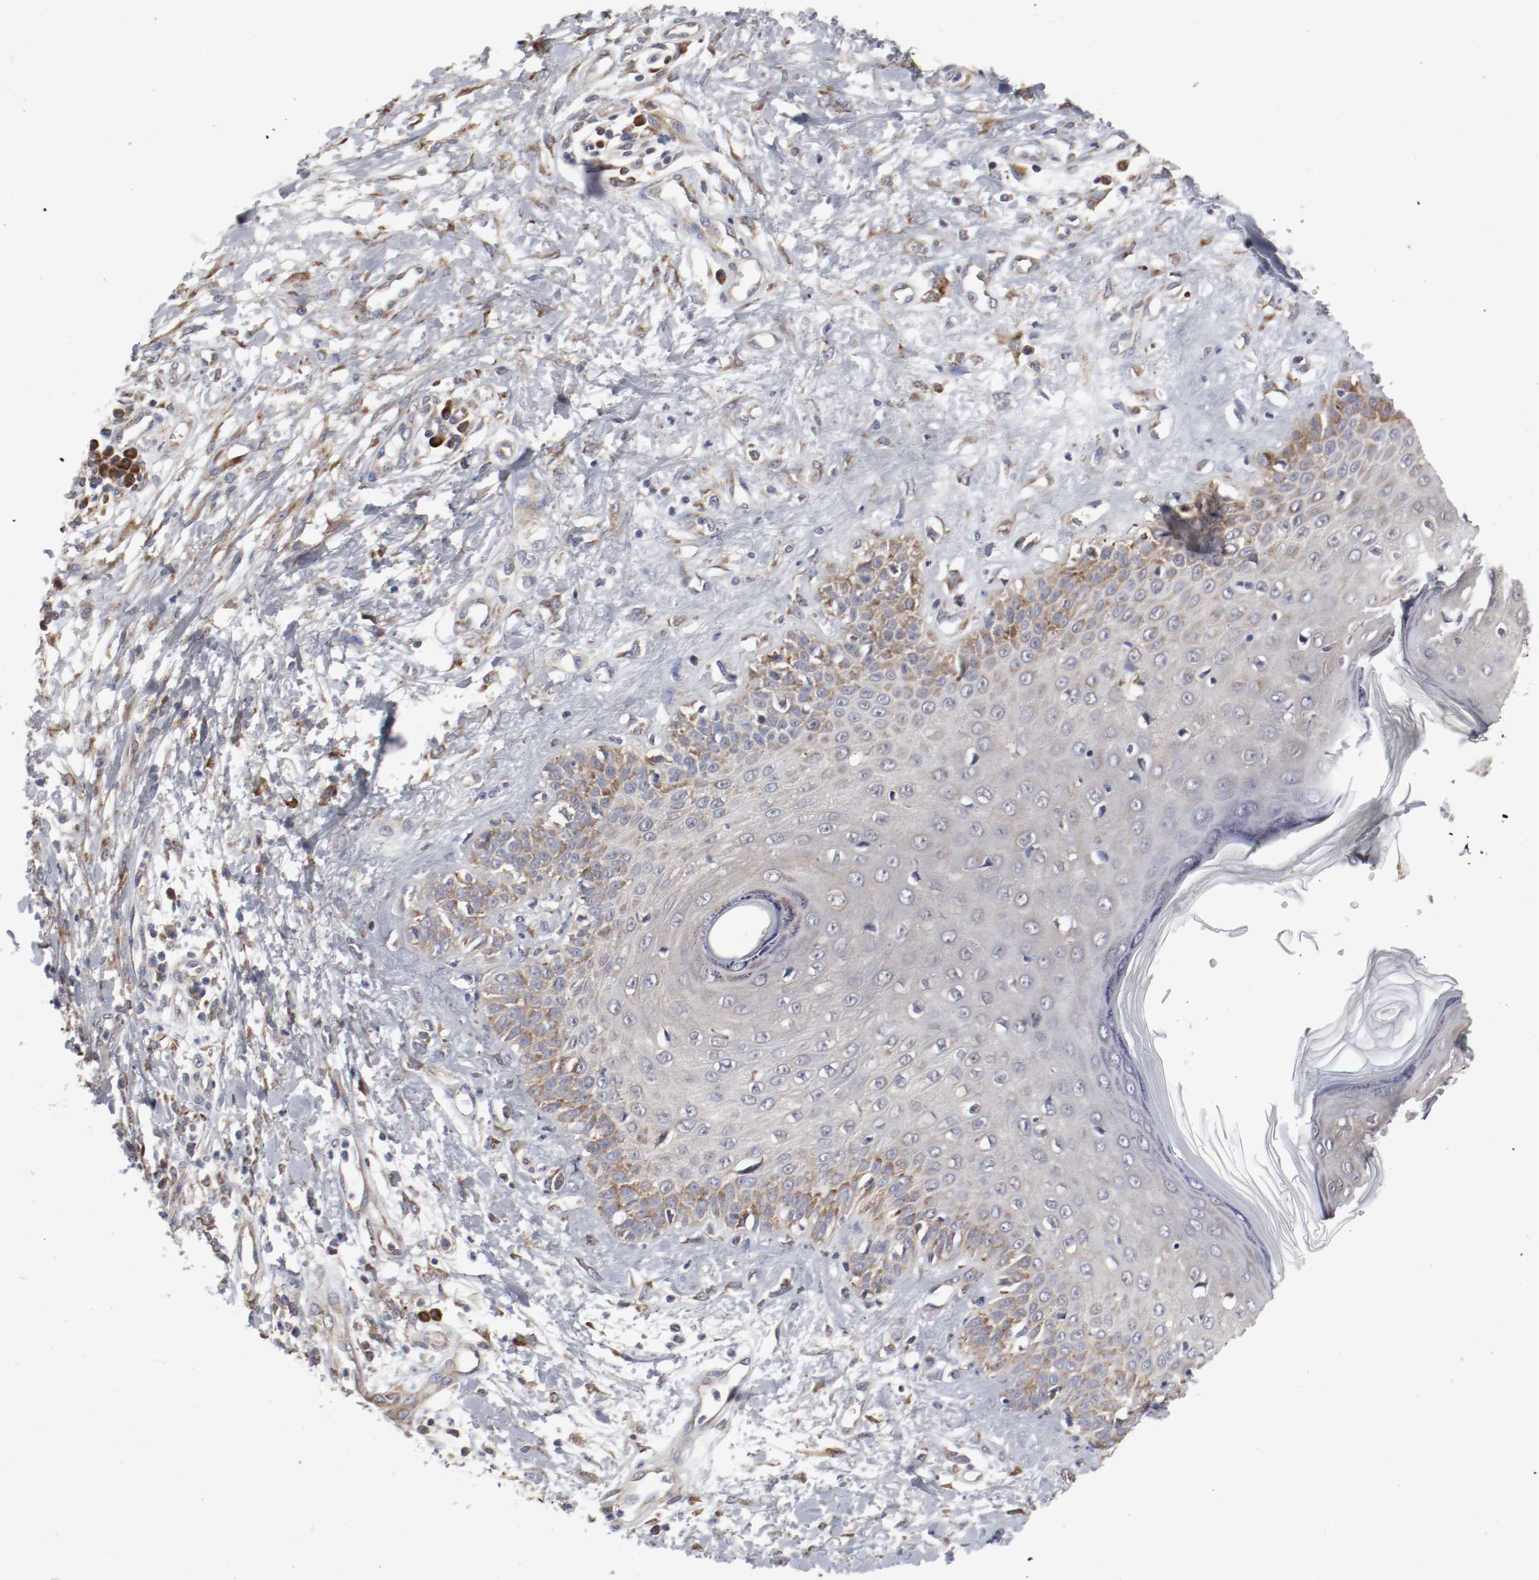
{"staining": {"intensity": "moderate", "quantity": "<25%", "location": "cytoplasmic/membranous"}, "tissue": "skin cancer", "cell_type": "Tumor cells", "image_type": "cancer", "snomed": [{"axis": "morphology", "description": "Squamous cell carcinoma, NOS"}, {"axis": "topography", "description": "Skin"}], "caption": "Immunohistochemistry (IHC) of human squamous cell carcinoma (skin) reveals low levels of moderate cytoplasmic/membranous staining in approximately <25% of tumor cells.", "gene": "FKBP3", "patient": {"sex": "female", "age": 78}}